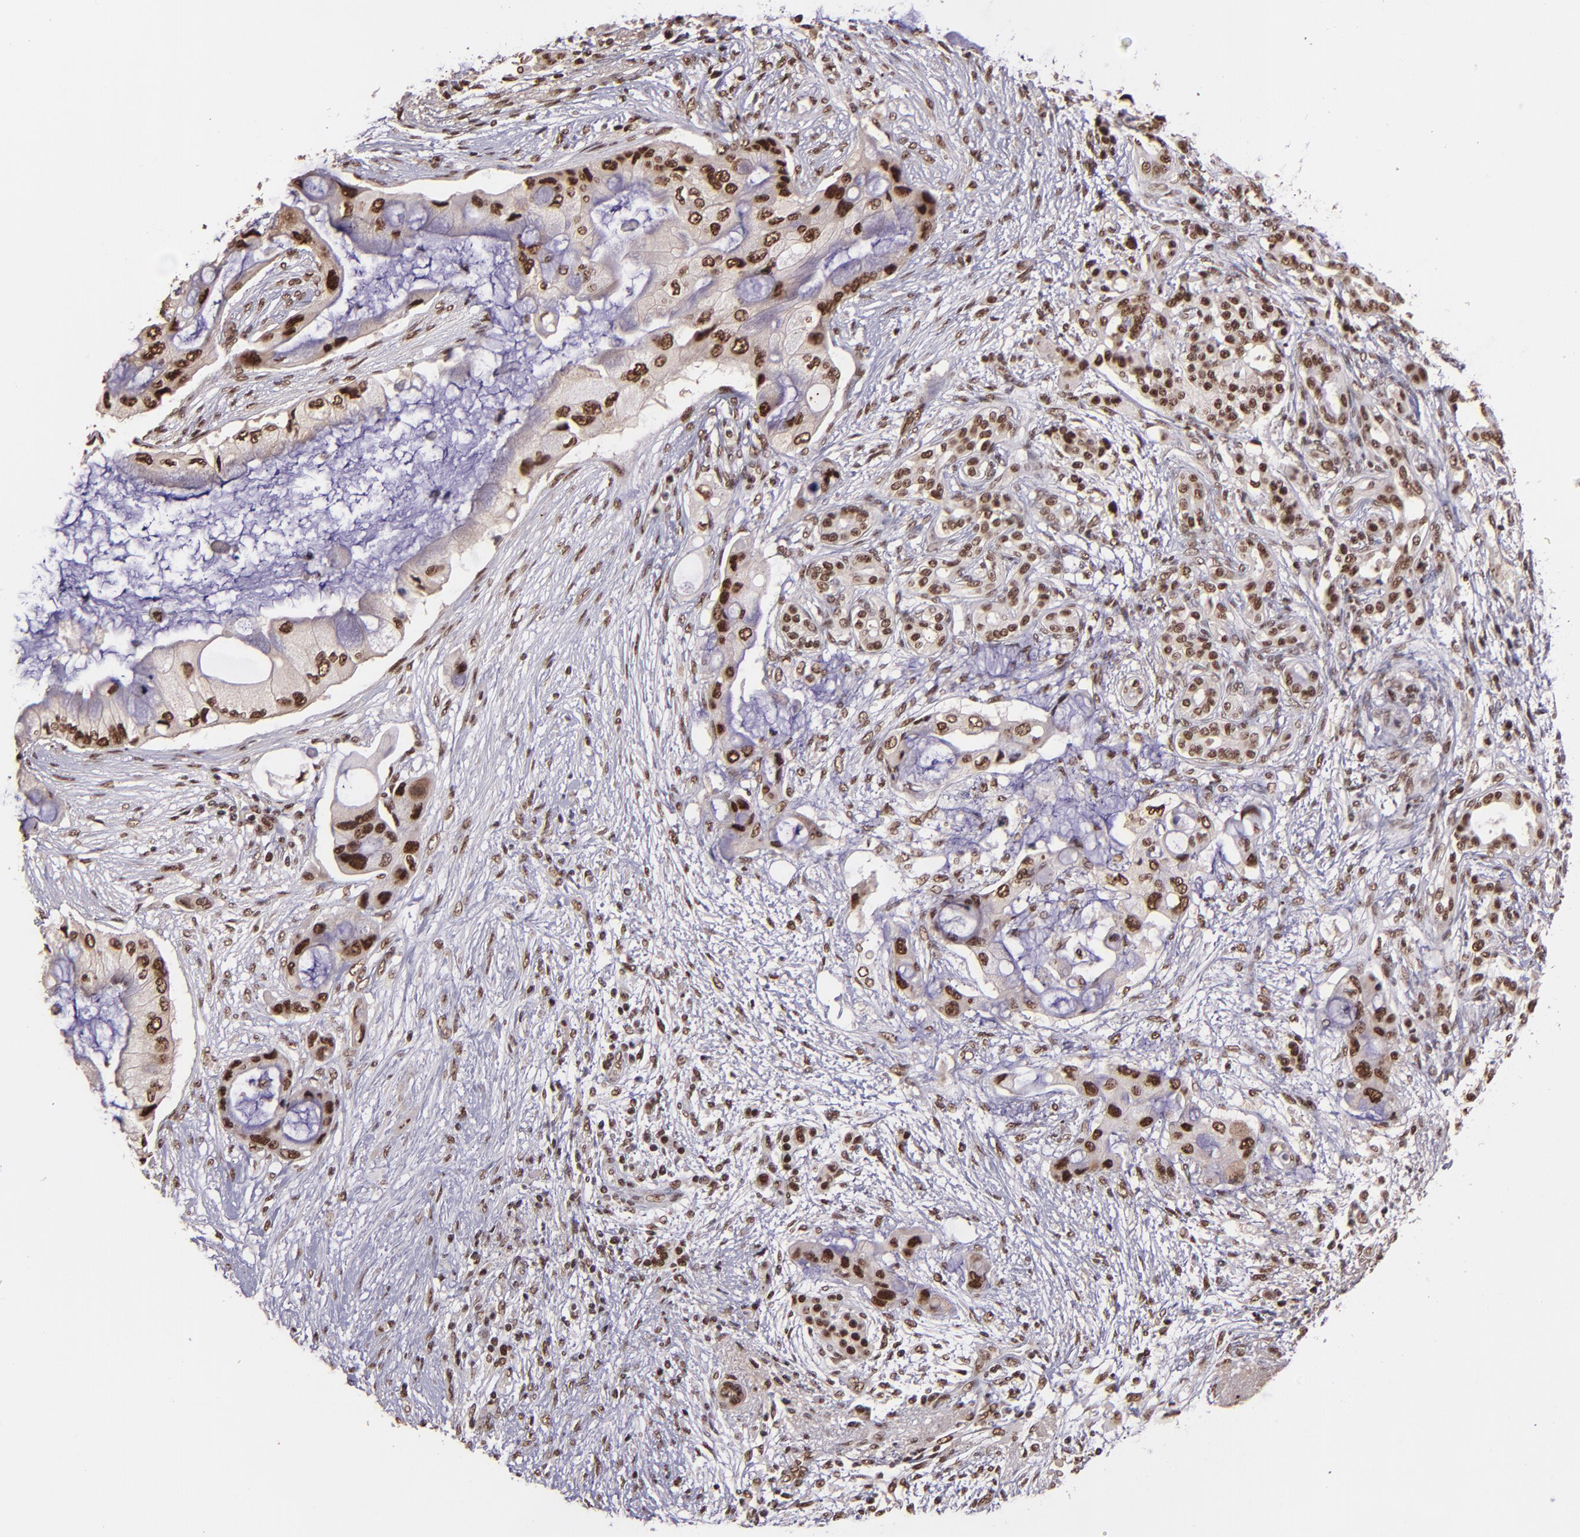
{"staining": {"intensity": "strong", "quantity": ">75%", "location": "nuclear"}, "tissue": "pancreatic cancer", "cell_type": "Tumor cells", "image_type": "cancer", "snomed": [{"axis": "morphology", "description": "Adenocarcinoma, NOS"}, {"axis": "topography", "description": "Pancreas"}], "caption": "Tumor cells display high levels of strong nuclear staining in about >75% of cells in pancreatic cancer.", "gene": "PQBP1", "patient": {"sex": "female", "age": 59}}